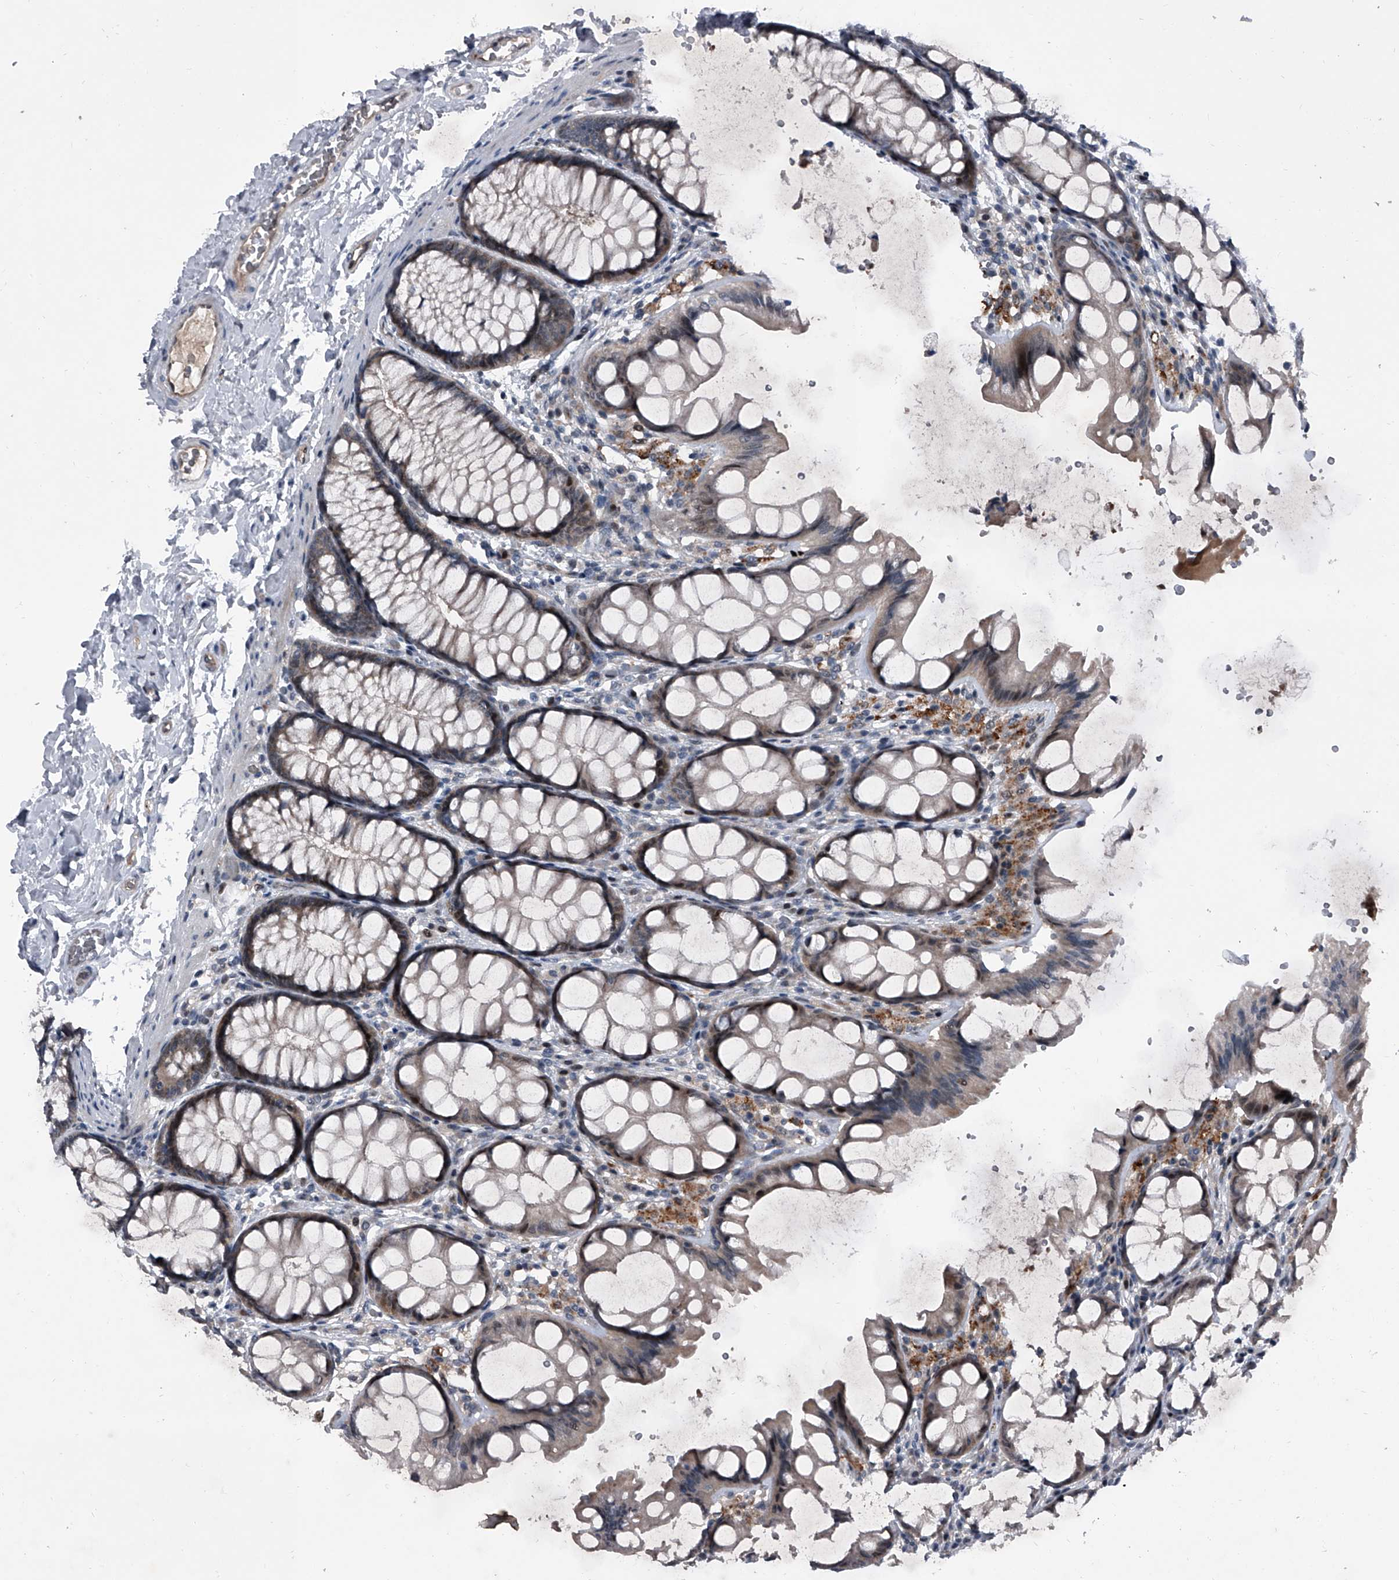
{"staining": {"intensity": "weak", "quantity": "25%-75%", "location": "cytoplasmic/membranous,nuclear"}, "tissue": "colon", "cell_type": "Endothelial cells", "image_type": "normal", "snomed": [{"axis": "morphology", "description": "Normal tissue, NOS"}, {"axis": "topography", "description": "Colon"}], "caption": "A brown stain highlights weak cytoplasmic/membranous,nuclear expression of a protein in endothelial cells of unremarkable human colon.", "gene": "ELK4", "patient": {"sex": "male", "age": 47}}